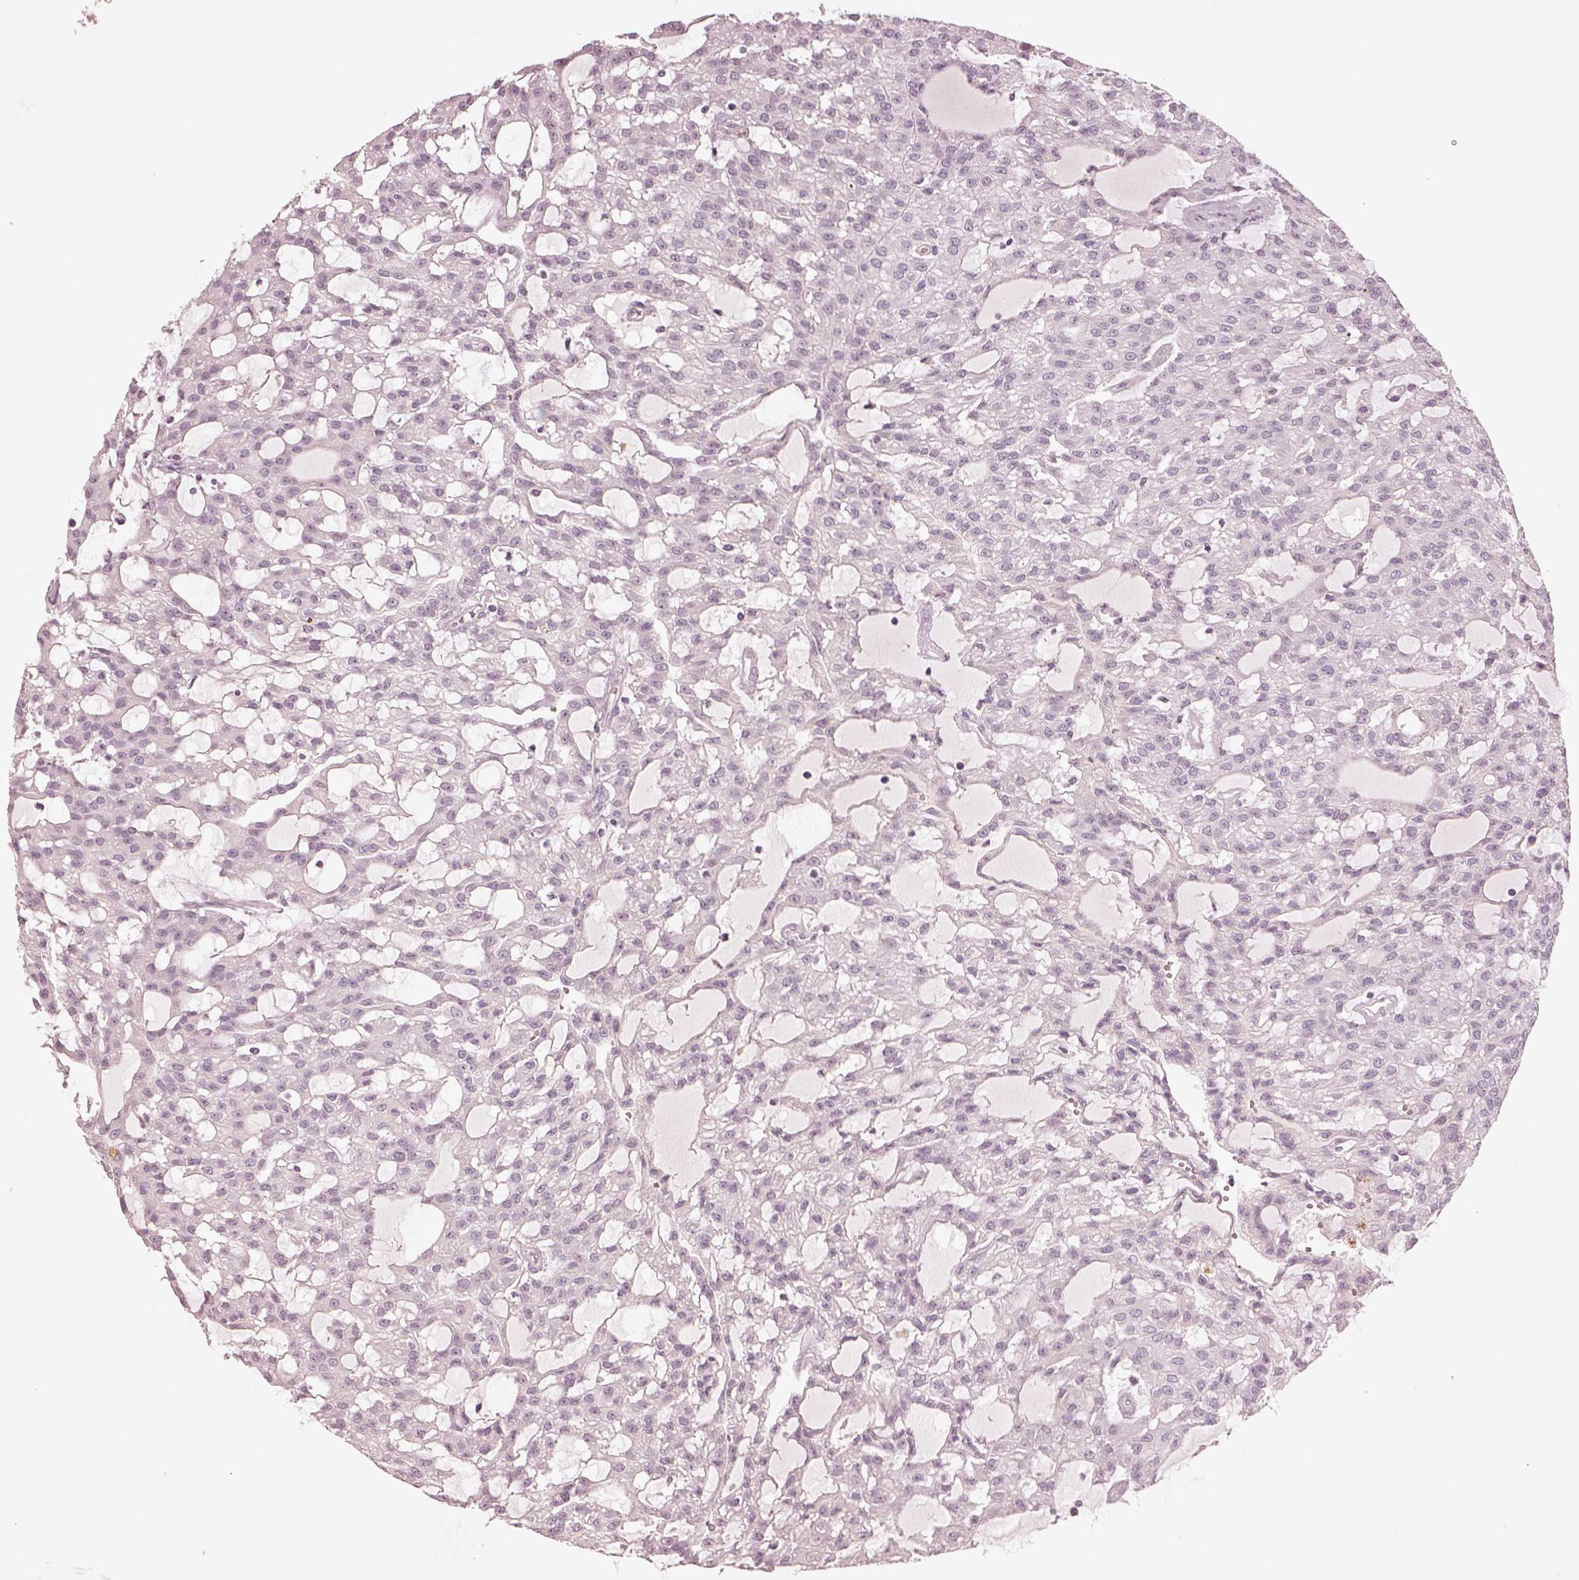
{"staining": {"intensity": "negative", "quantity": "none", "location": "none"}, "tissue": "renal cancer", "cell_type": "Tumor cells", "image_type": "cancer", "snomed": [{"axis": "morphology", "description": "Adenocarcinoma, NOS"}, {"axis": "topography", "description": "Kidney"}], "caption": "Immunohistochemical staining of human renal adenocarcinoma displays no significant staining in tumor cells. (DAB (3,3'-diaminobenzidine) immunohistochemistry (IHC) visualized using brightfield microscopy, high magnification).", "gene": "SPATA6L", "patient": {"sex": "male", "age": 63}}